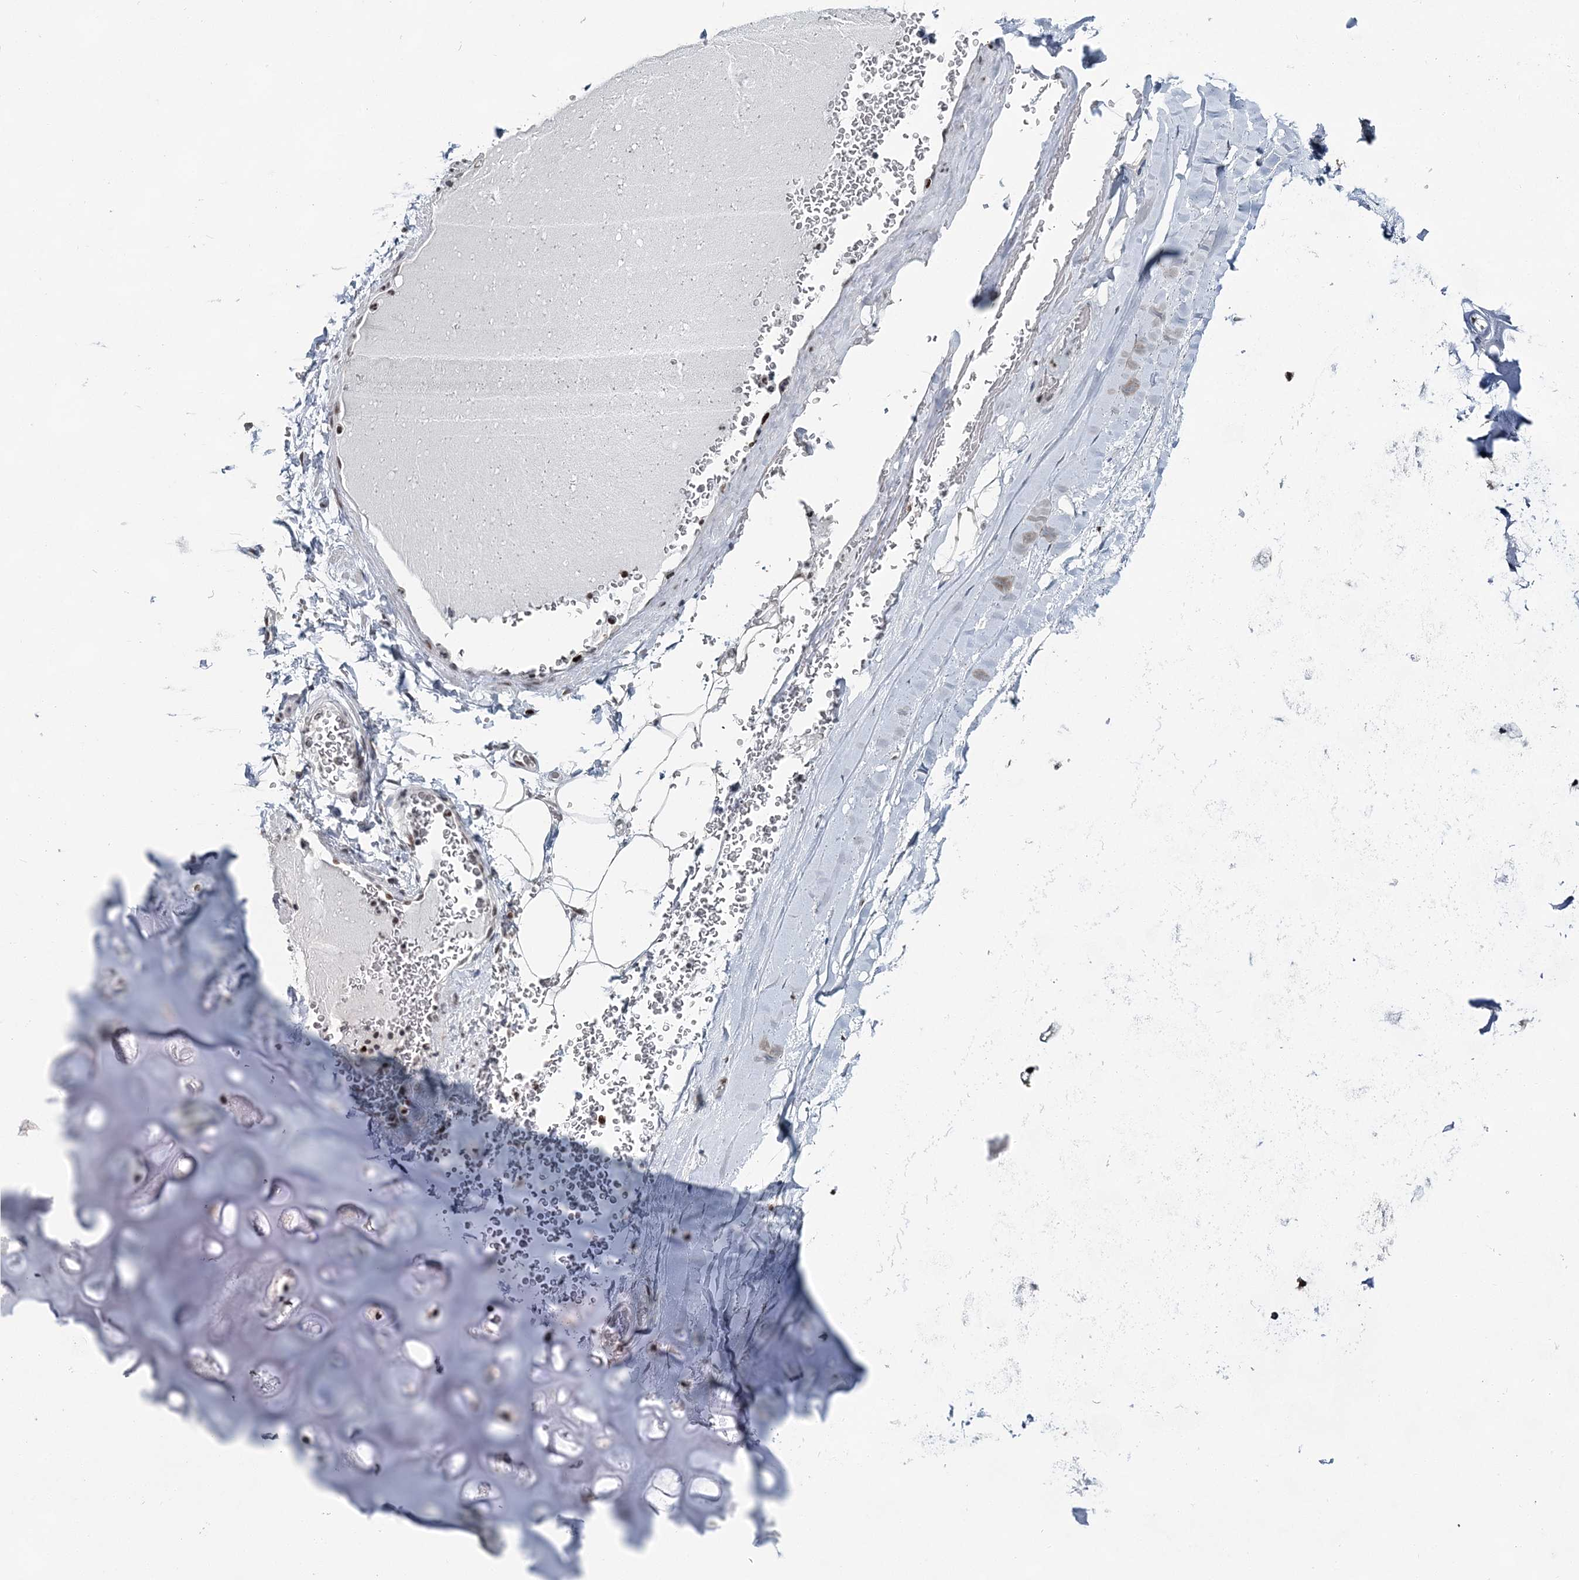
{"staining": {"intensity": "negative", "quantity": "none", "location": "none"}, "tissue": "adipose tissue", "cell_type": "Adipocytes", "image_type": "normal", "snomed": [{"axis": "morphology", "description": "Normal tissue, NOS"}, {"axis": "topography", "description": "Bronchus"}], "caption": "An image of adipose tissue stained for a protein reveals no brown staining in adipocytes. (IHC, brightfield microscopy, high magnification).", "gene": "HAT1", "patient": {"sex": "male", "age": 66}}